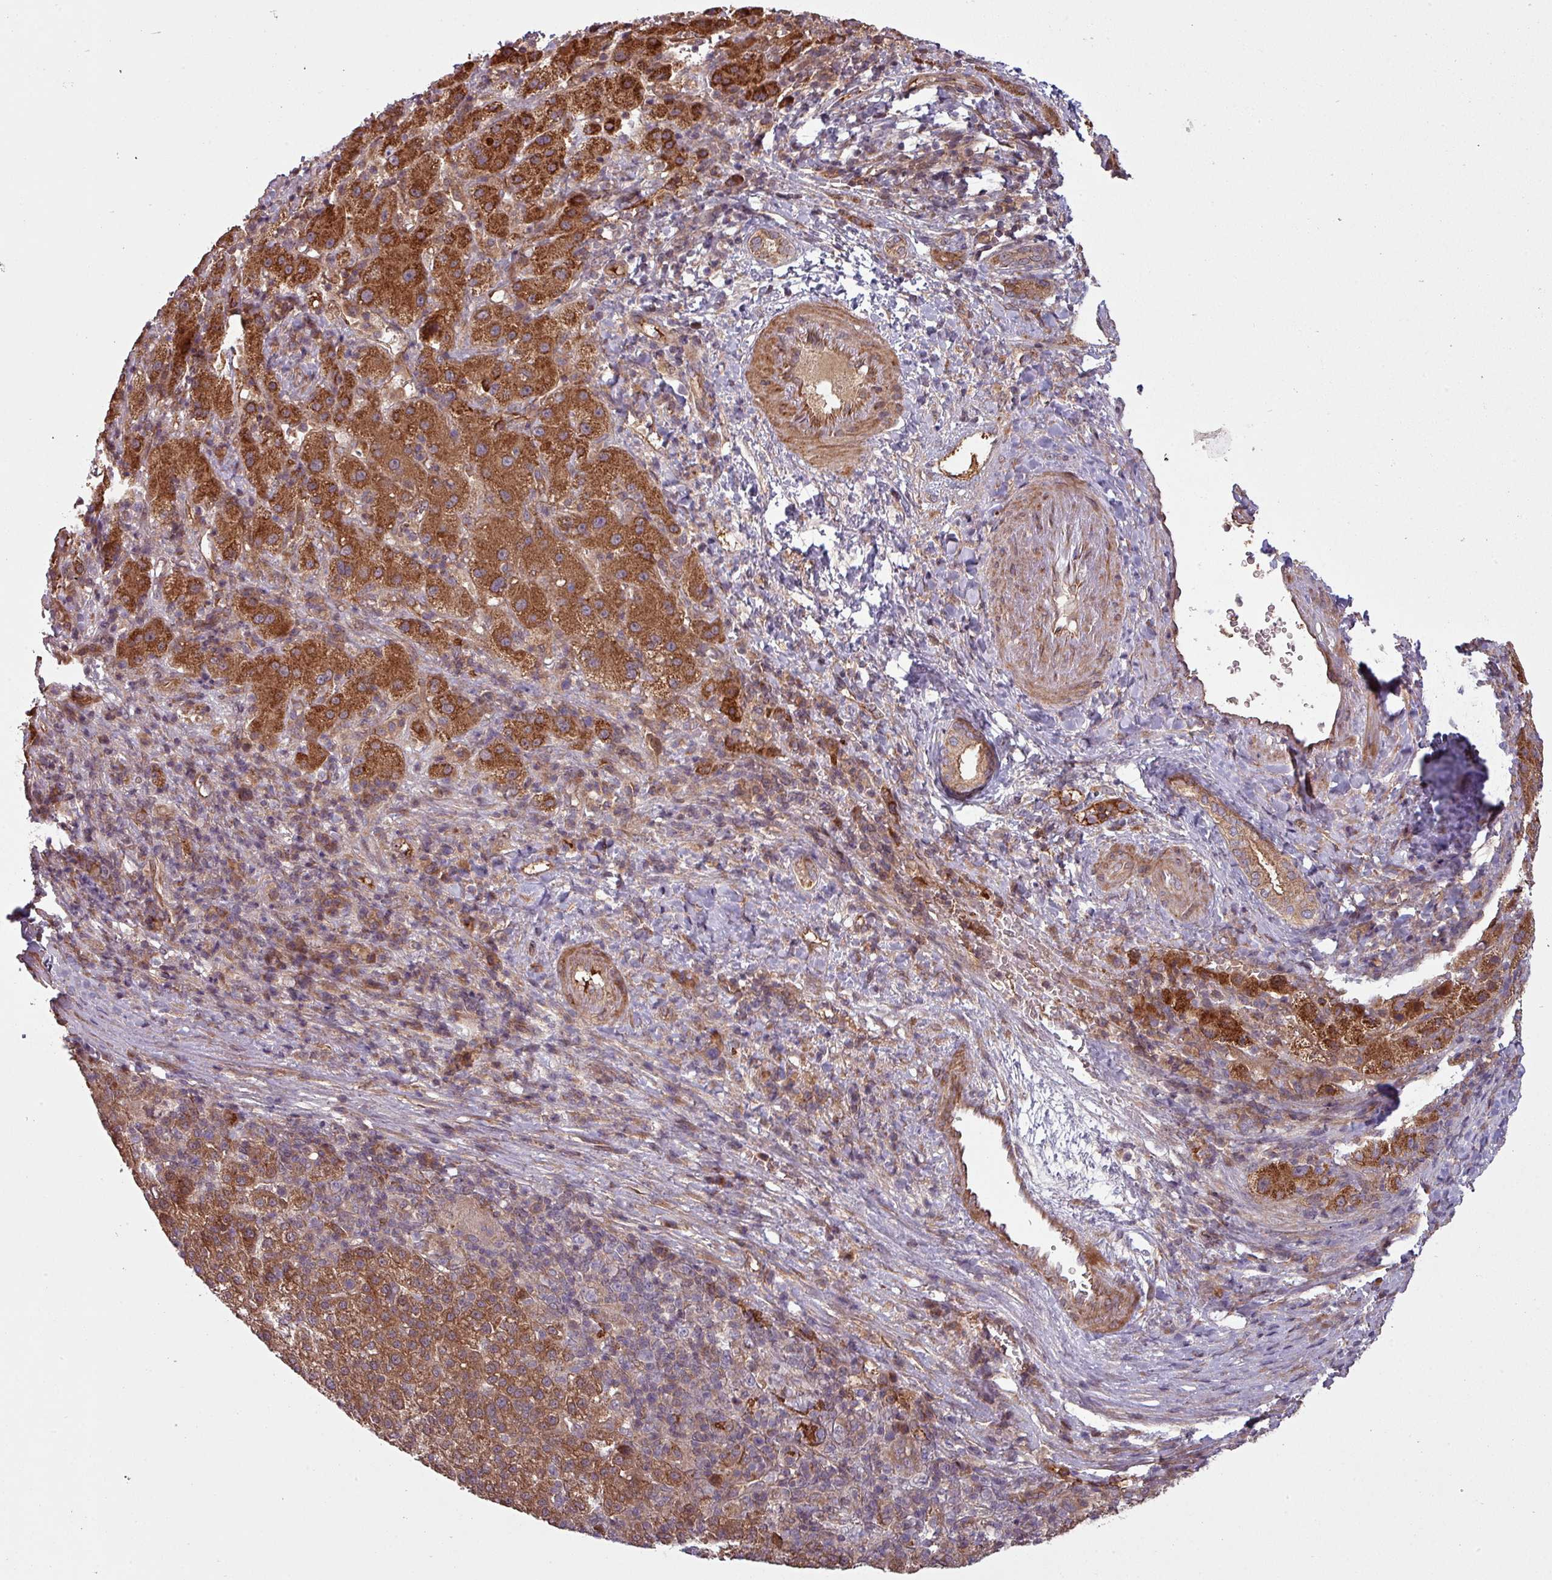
{"staining": {"intensity": "strong", "quantity": ">75%", "location": "cytoplasmic/membranous"}, "tissue": "liver cancer", "cell_type": "Tumor cells", "image_type": "cancer", "snomed": [{"axis": "morphology", "description": "Carcinoma, Hepatocellular, NOS"}, {"axis": "topography", "description": "Liver"}], "caption": "IHC (DAB (3,3'-diaminobenzidine)) staining of liver hepatocellular carcinoma demonstrates strong cytoplasmic/membranous protein expression in about >75% of tumor cells.", "gene": "SNRNP25", "patient": {"sex": "female", "age": 58}}